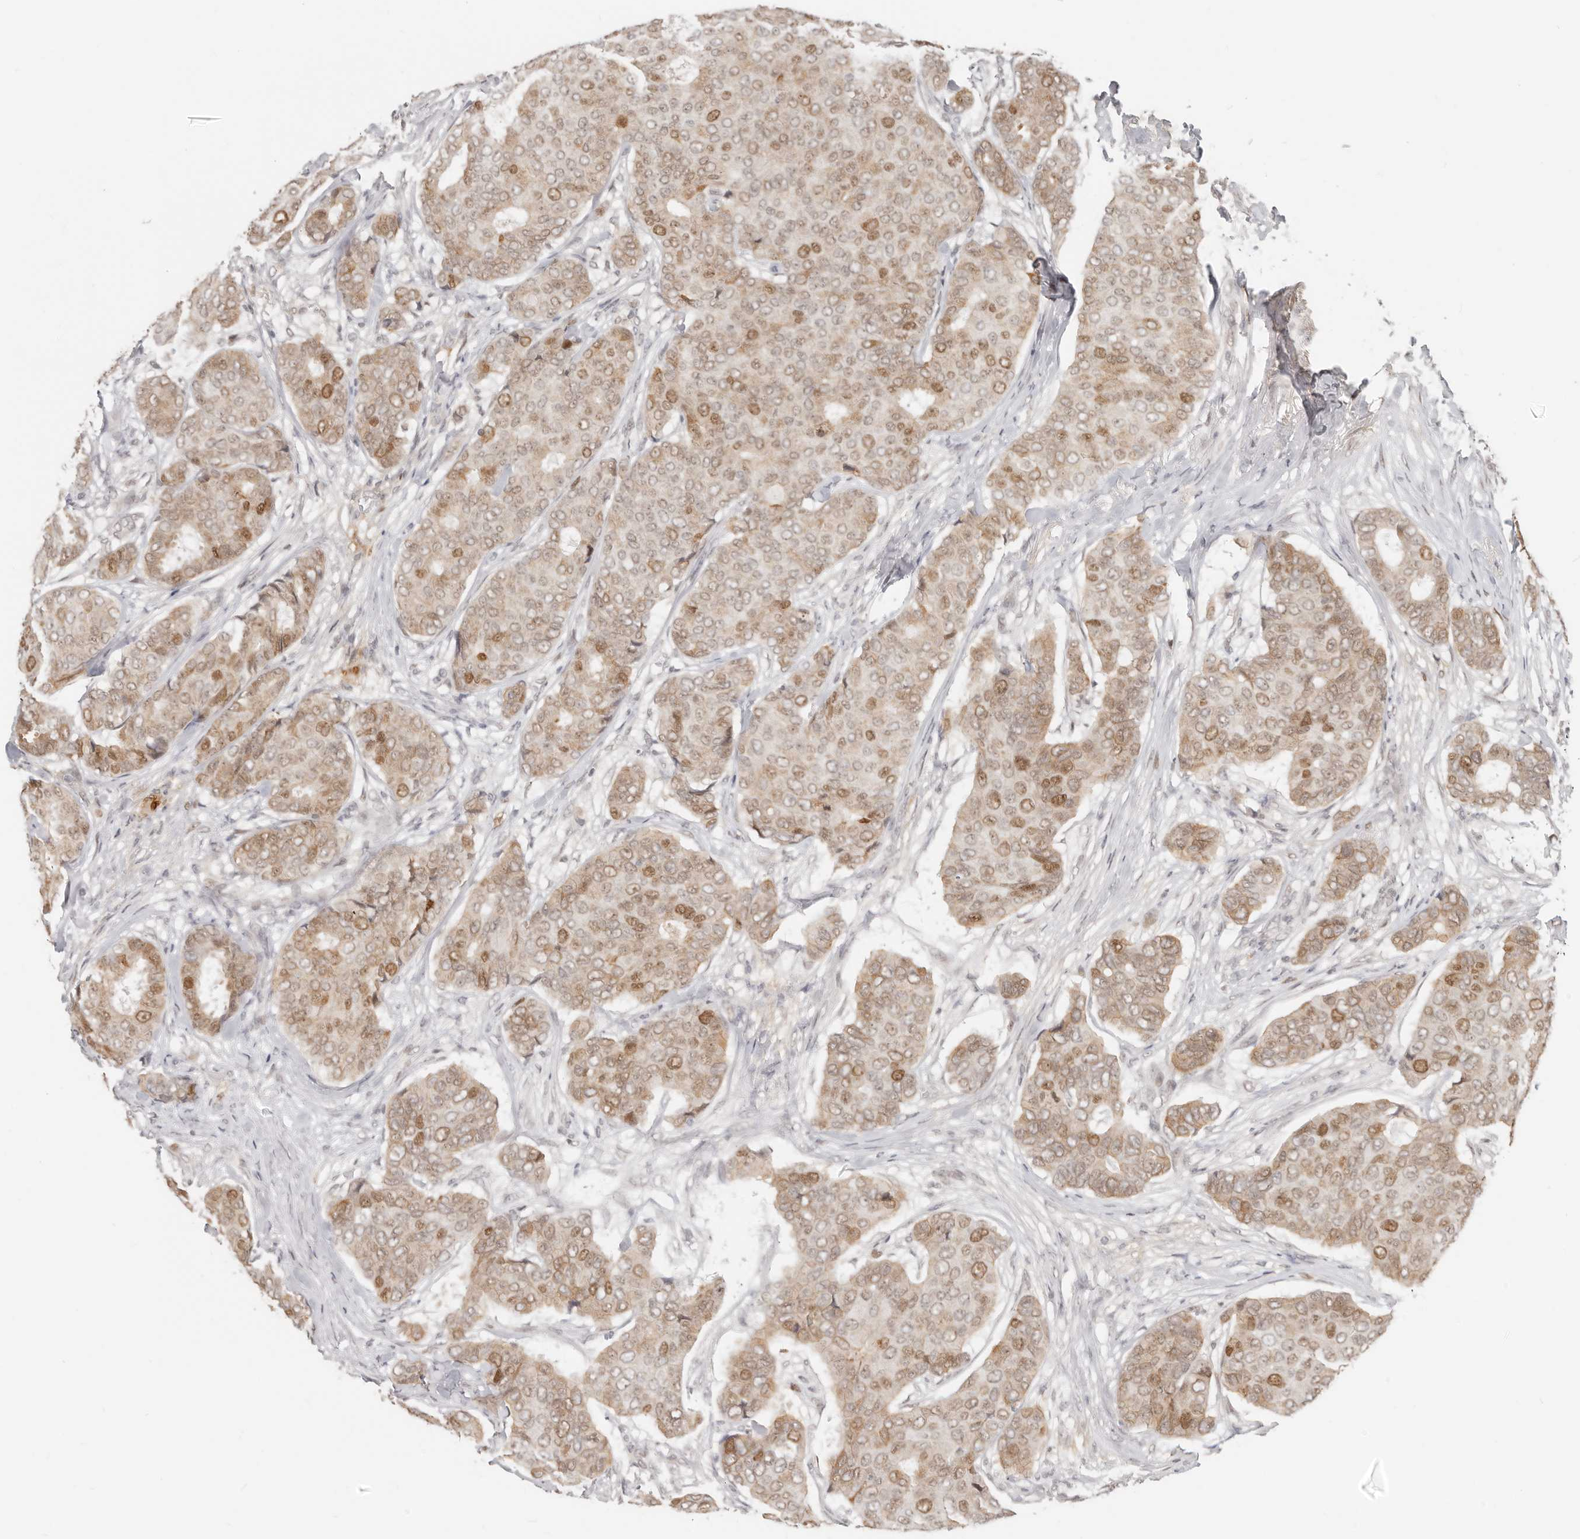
{"staining": {"intensity": "moderate", "quantity": ">75%", "location": "nuclear"}, "tissue": "breast cancer", "cell_type": "Tumor cells", "image_type": "cancer", "snomed": [{"axis": "morphology", "description": "Duct carcinoma"}, {"axis": "topography", "description": "Breast"}], "caption": "The micrograph demonstrates staining of breast invasive ductal carcinoma, revealing moderate nuclear protein expression (brown color) within tumor cells. The staining is performed using DAB (3,3'-diaminobenzidine) brown chromogen to label protein expression. The nuclei are counter-stained blue using hematoxylin.", "gene": "RFC2", "patient": {"sex": "female", "age": 75}}